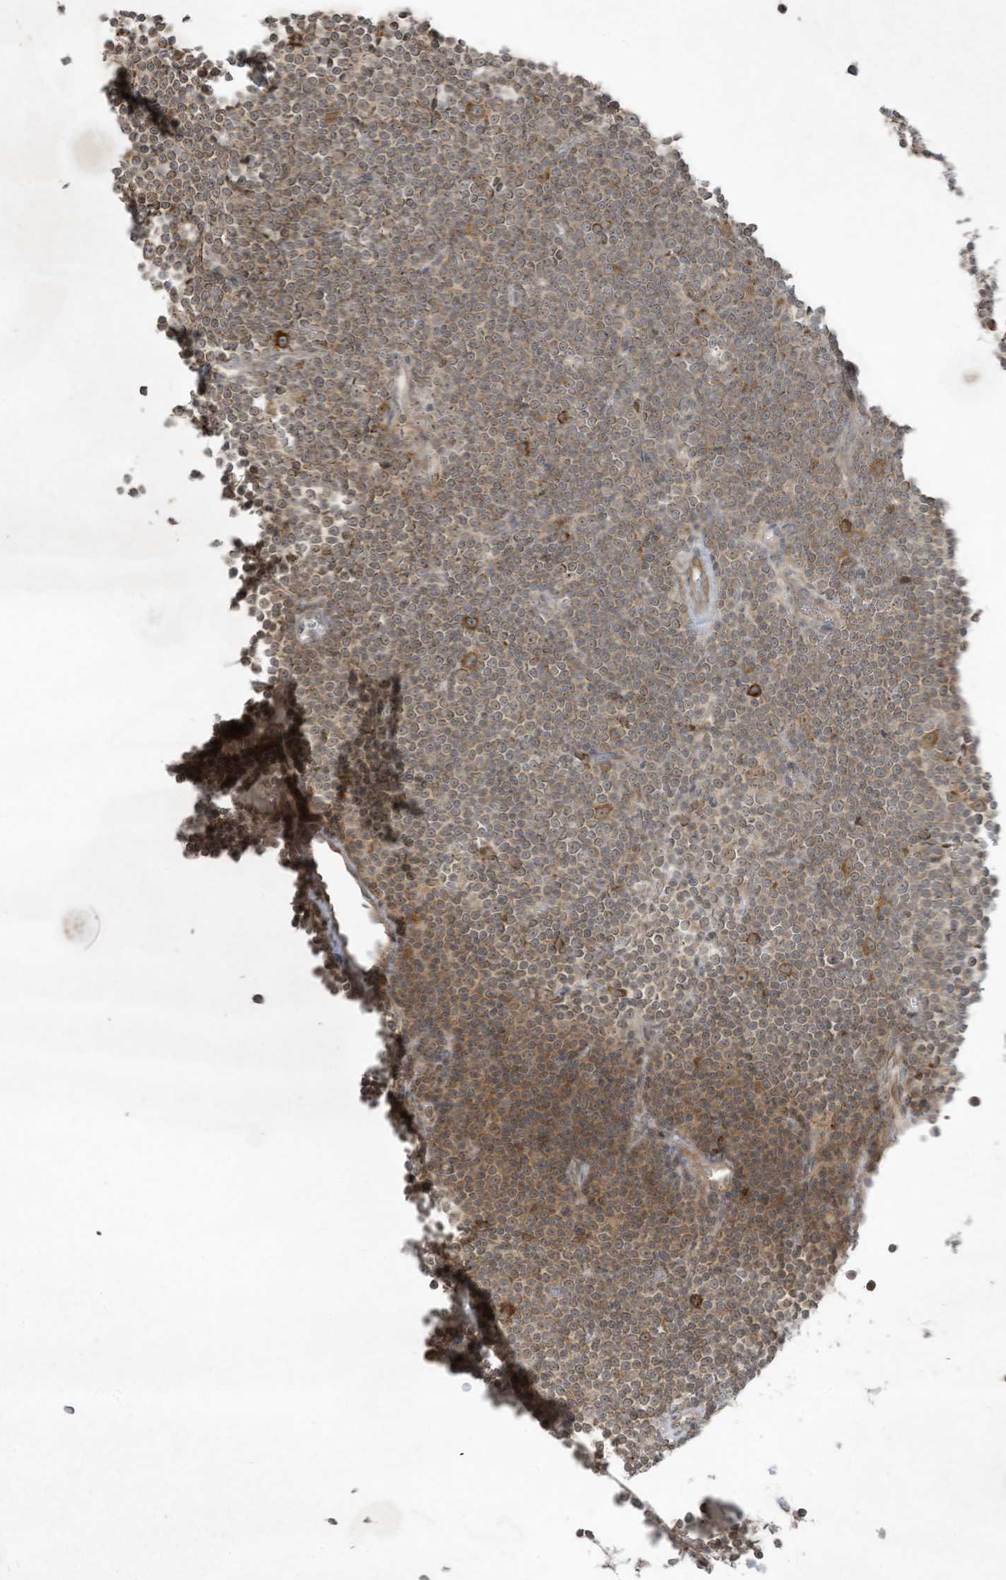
{"staining": {"intensity": "moderate", "quantity": "25%-75%", "location": "cytoplasmic/membranous"}, "tissue": "lymphoma", "cell_type": "Tumor cells", "image_type": "cancer", "snomed": [{"axis": "morphology", "description": "Malignant lymphoma, non-Hodgkin's type, Low grade"}, {"axis": "topography", "description": "Lymph node"}], "caption": "The immunohistochemical stain highlights moderate cytoplasmic/membranous staining in tumor cells of lymphoma tissue.", "gene": "ZNF263", "patient": {"sex": "female", "age": 67}}